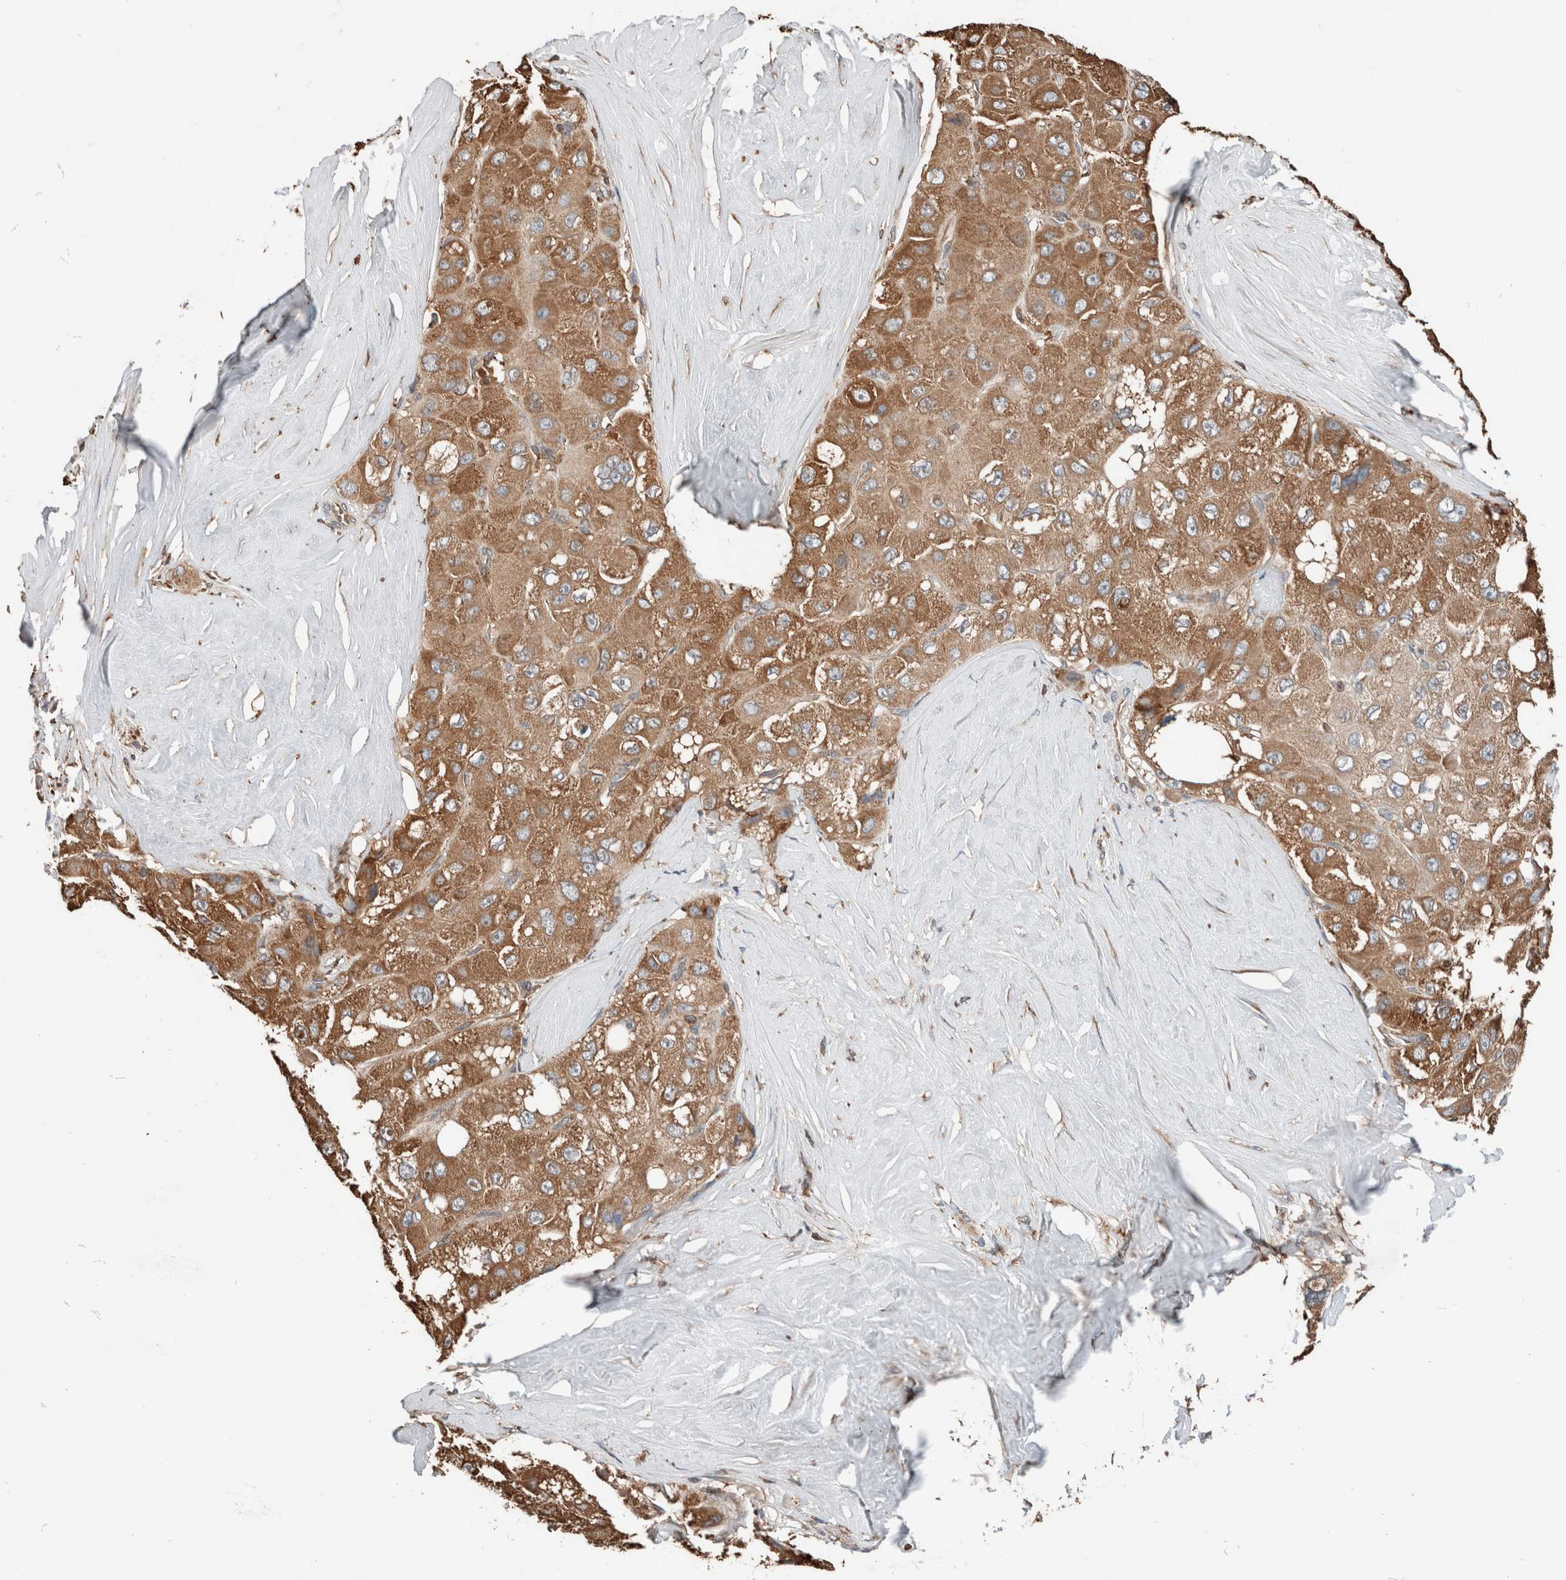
{"staining": {"intensity": "moderate", "quantity": ">75%", "location": "cytoplasmic/membranous"}, "tissue": "liver cancer", "cell_type": "Tumor cells", "image_type": "cancer", "snomed": [{"axis": "morphology", "description": "Carcinoma, Hepatocellular, NOS"}, {"axis": "topography", "description": "Liver"}], "caption": "This is an image of immunohistochemistry (IHC) staining of liver cancer, which shows moderate expression in the cytoplasmic/membranous of tumor cells.", "gene": "ERAP2", "patient": {"sex": "male", "age": 80}}